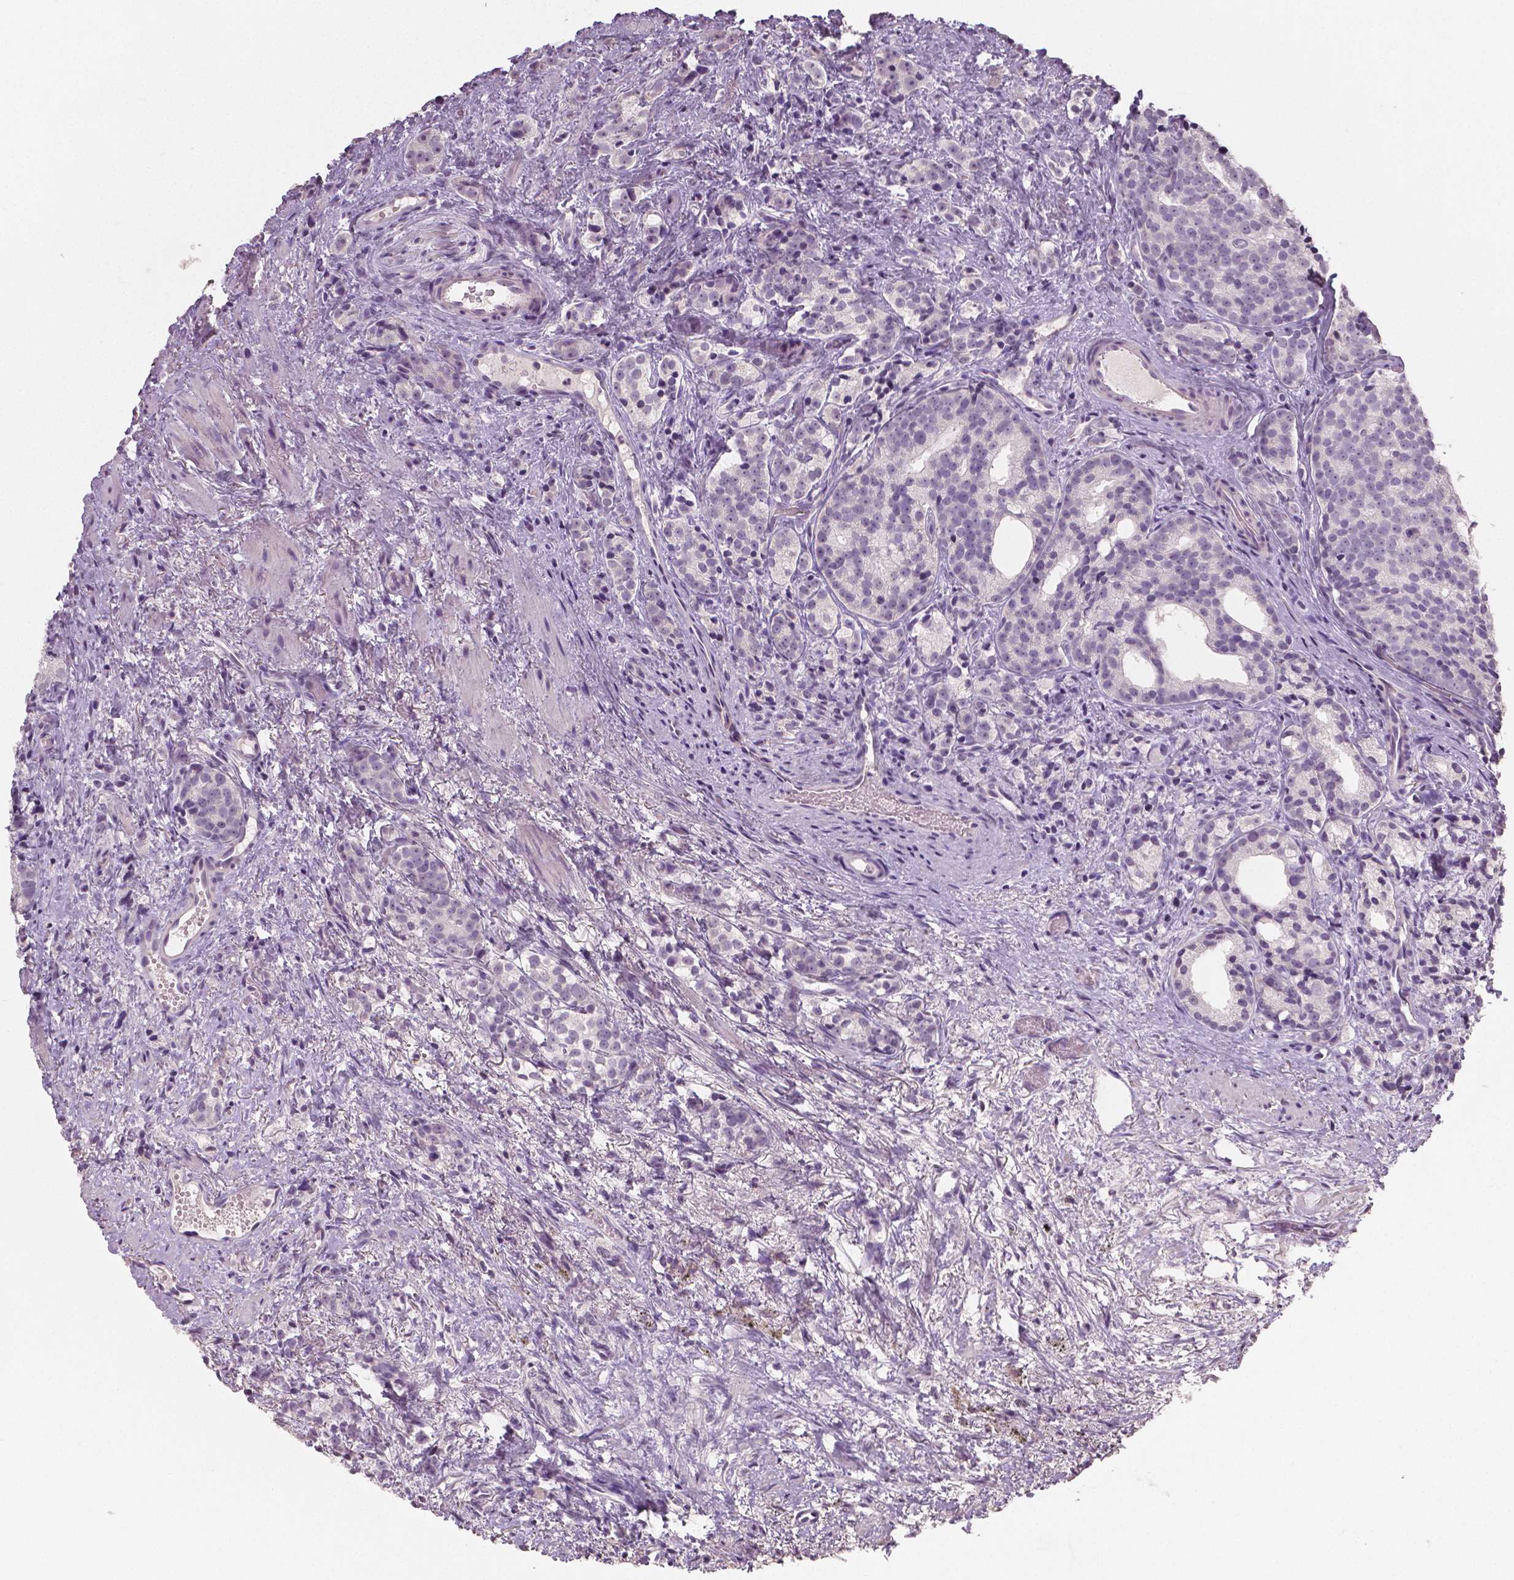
{"staining": {"intensity": "negative", "quantity": "none", "location": "none"}, "tissue": "prostate cancer", "cell_type": "Tumor cells", "image_type": "cancer", "snomed": [{"axis": "morphology", "description": "Adenocarcinoma, High grade"}, {"axis": "topography", "description": "Prostate"}], "caption": "The micrograph exhibits no significant expression in tumor cells of prostate cancer (adenocarcinoma (high-grade)).", "gene": "NECAB1", "patient": {"sex": "male", "age": 53}}